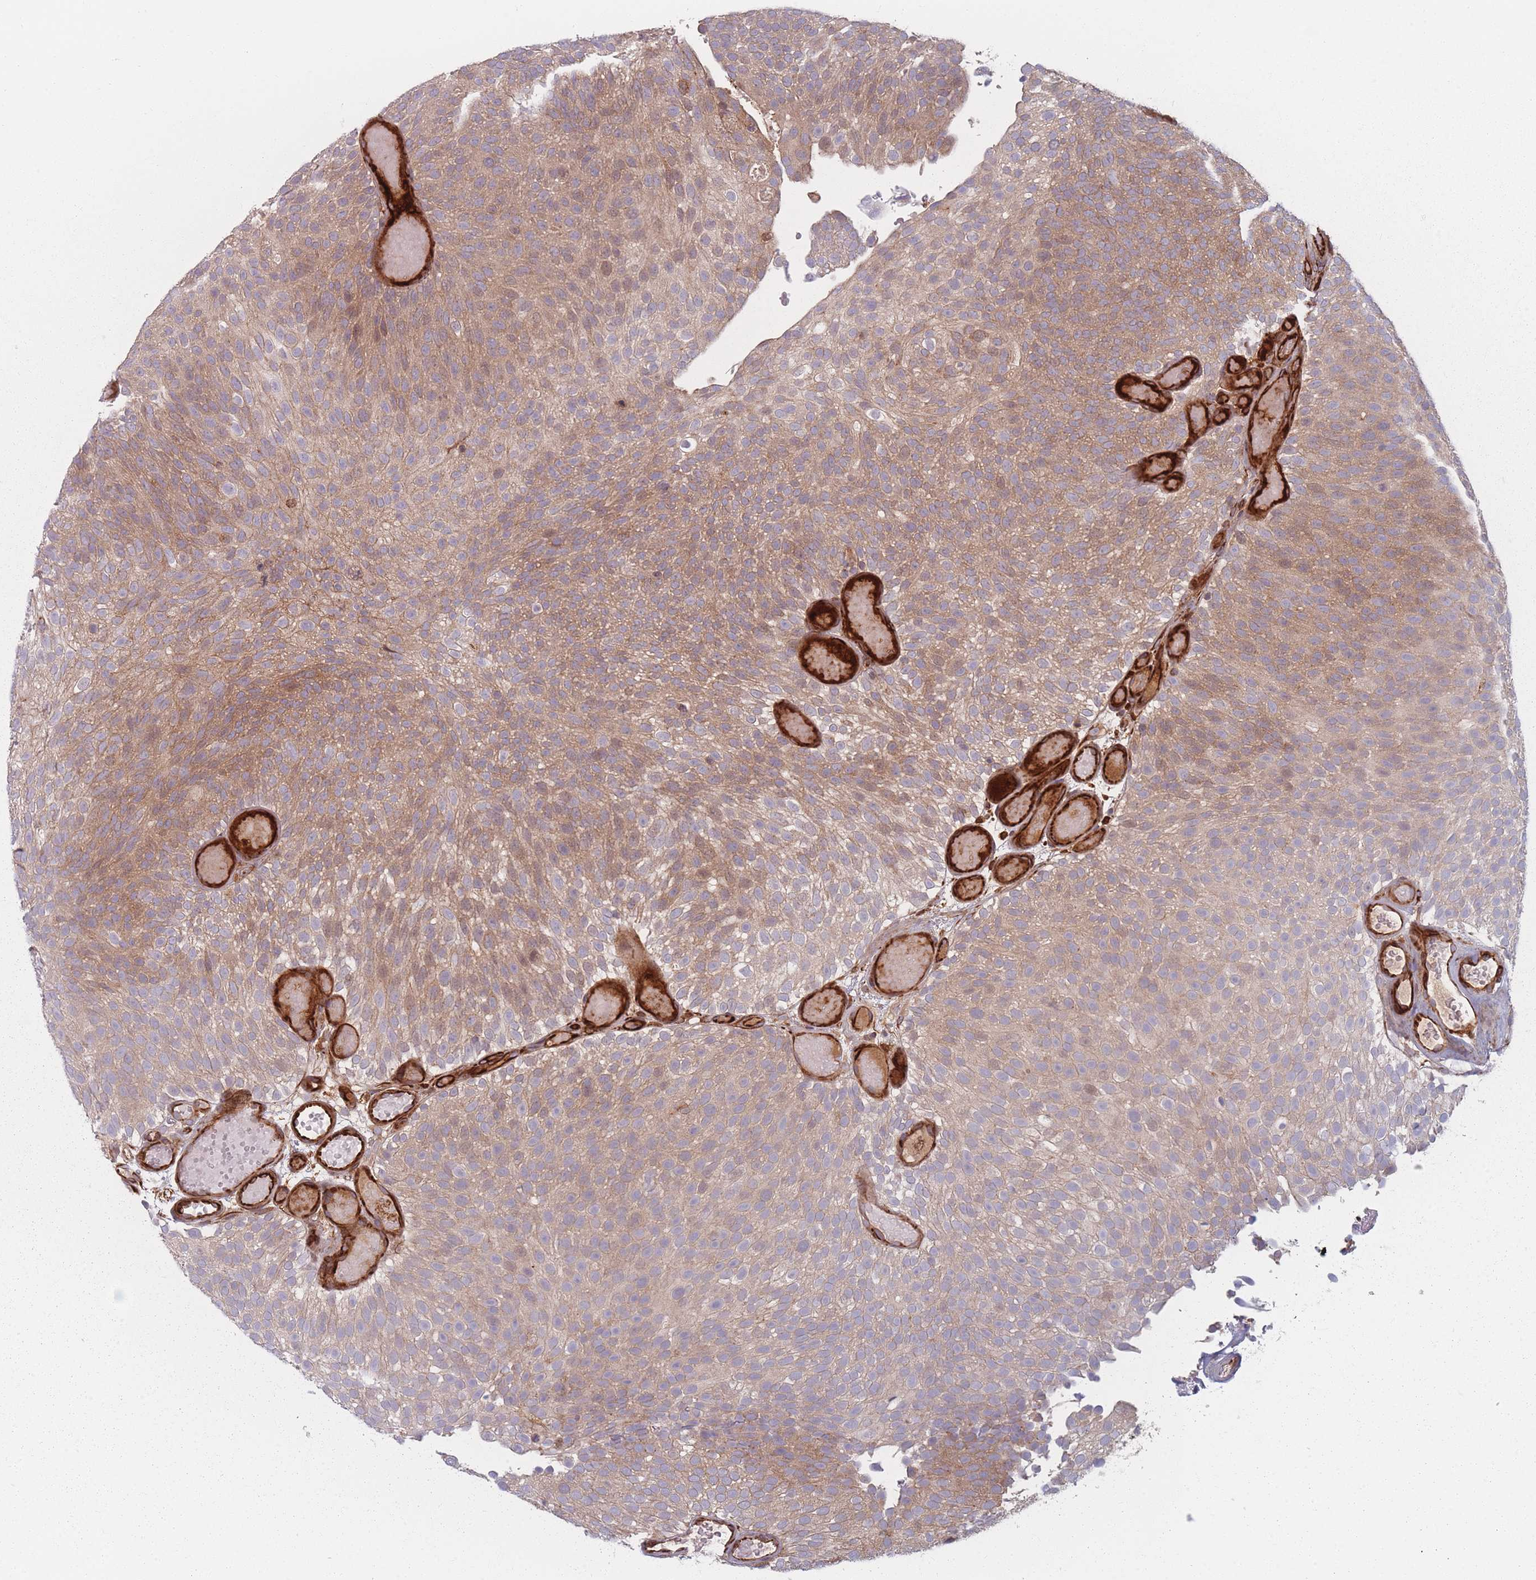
{"staining": {"intensity": "weak", "quantity": "25%-75%", "location": "cytoplasmic/membranous"}, "tissue": "urothelial cancer", "cell_type": "Tumor cells", "image_type": "cancer", "snomed": [{"axis": "morphology", "description": "Urothelial carcinoma, Low grade"}, {"axis": "topography", "description": "Urinary bladder"}], "caption": "Immunohistochemical staining of low-grade urothelial carcinoma reveals low levels of weak cytoplasmic/membranous positivity in about 25%-75% of tumor cells.", "gene": "EEF1AKMT2", "patient": {"sex": "male", "age": 78}}